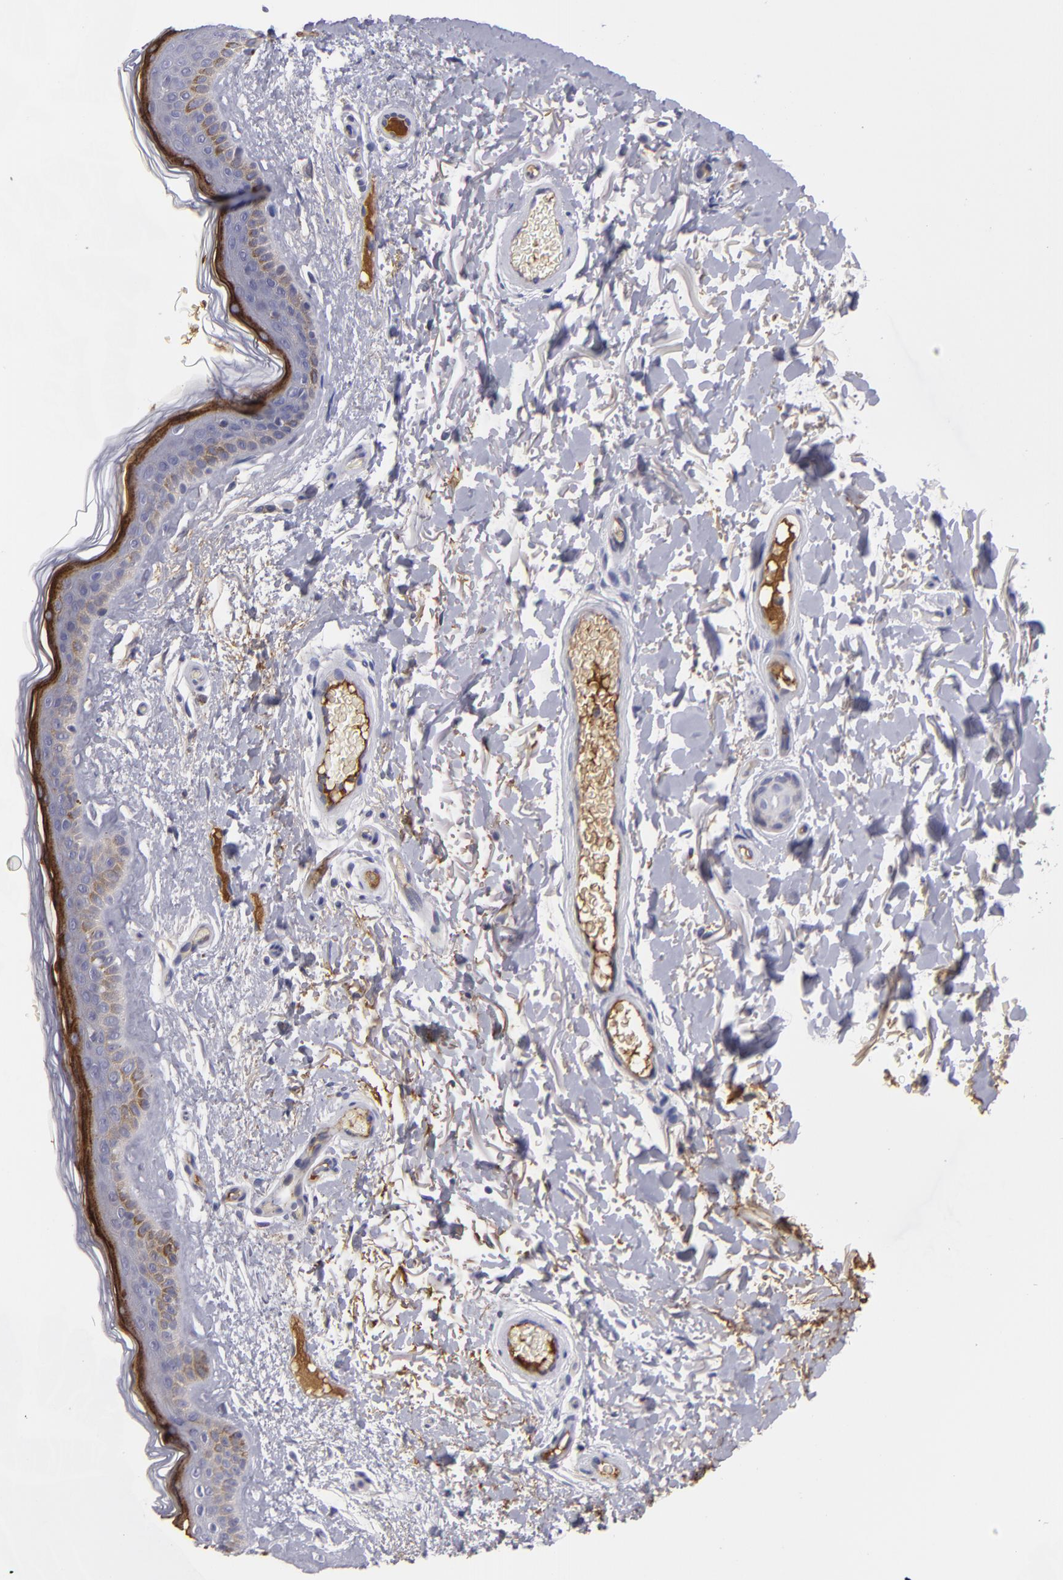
{"staining": {"intensity": "negative", "quantity": "none", "location": "none"}, "tissue": "skin", "cell_type": "Fibroblasts", "image_type": "normal", "snomed": [{"axis": "morphology", "description": "Normal tissue, NOS"}, {"axis": "topography", "description": "Skin"}], "caption": "This micrograph is of benign skin stained with immunohistochemistry (IHC) to label a protein in brown with the nuclei are counter-stained blue. There is no positivity in fibroblasts.", "gene": "CTNNB1", "patient": {"sex": "male", "age": 63}}